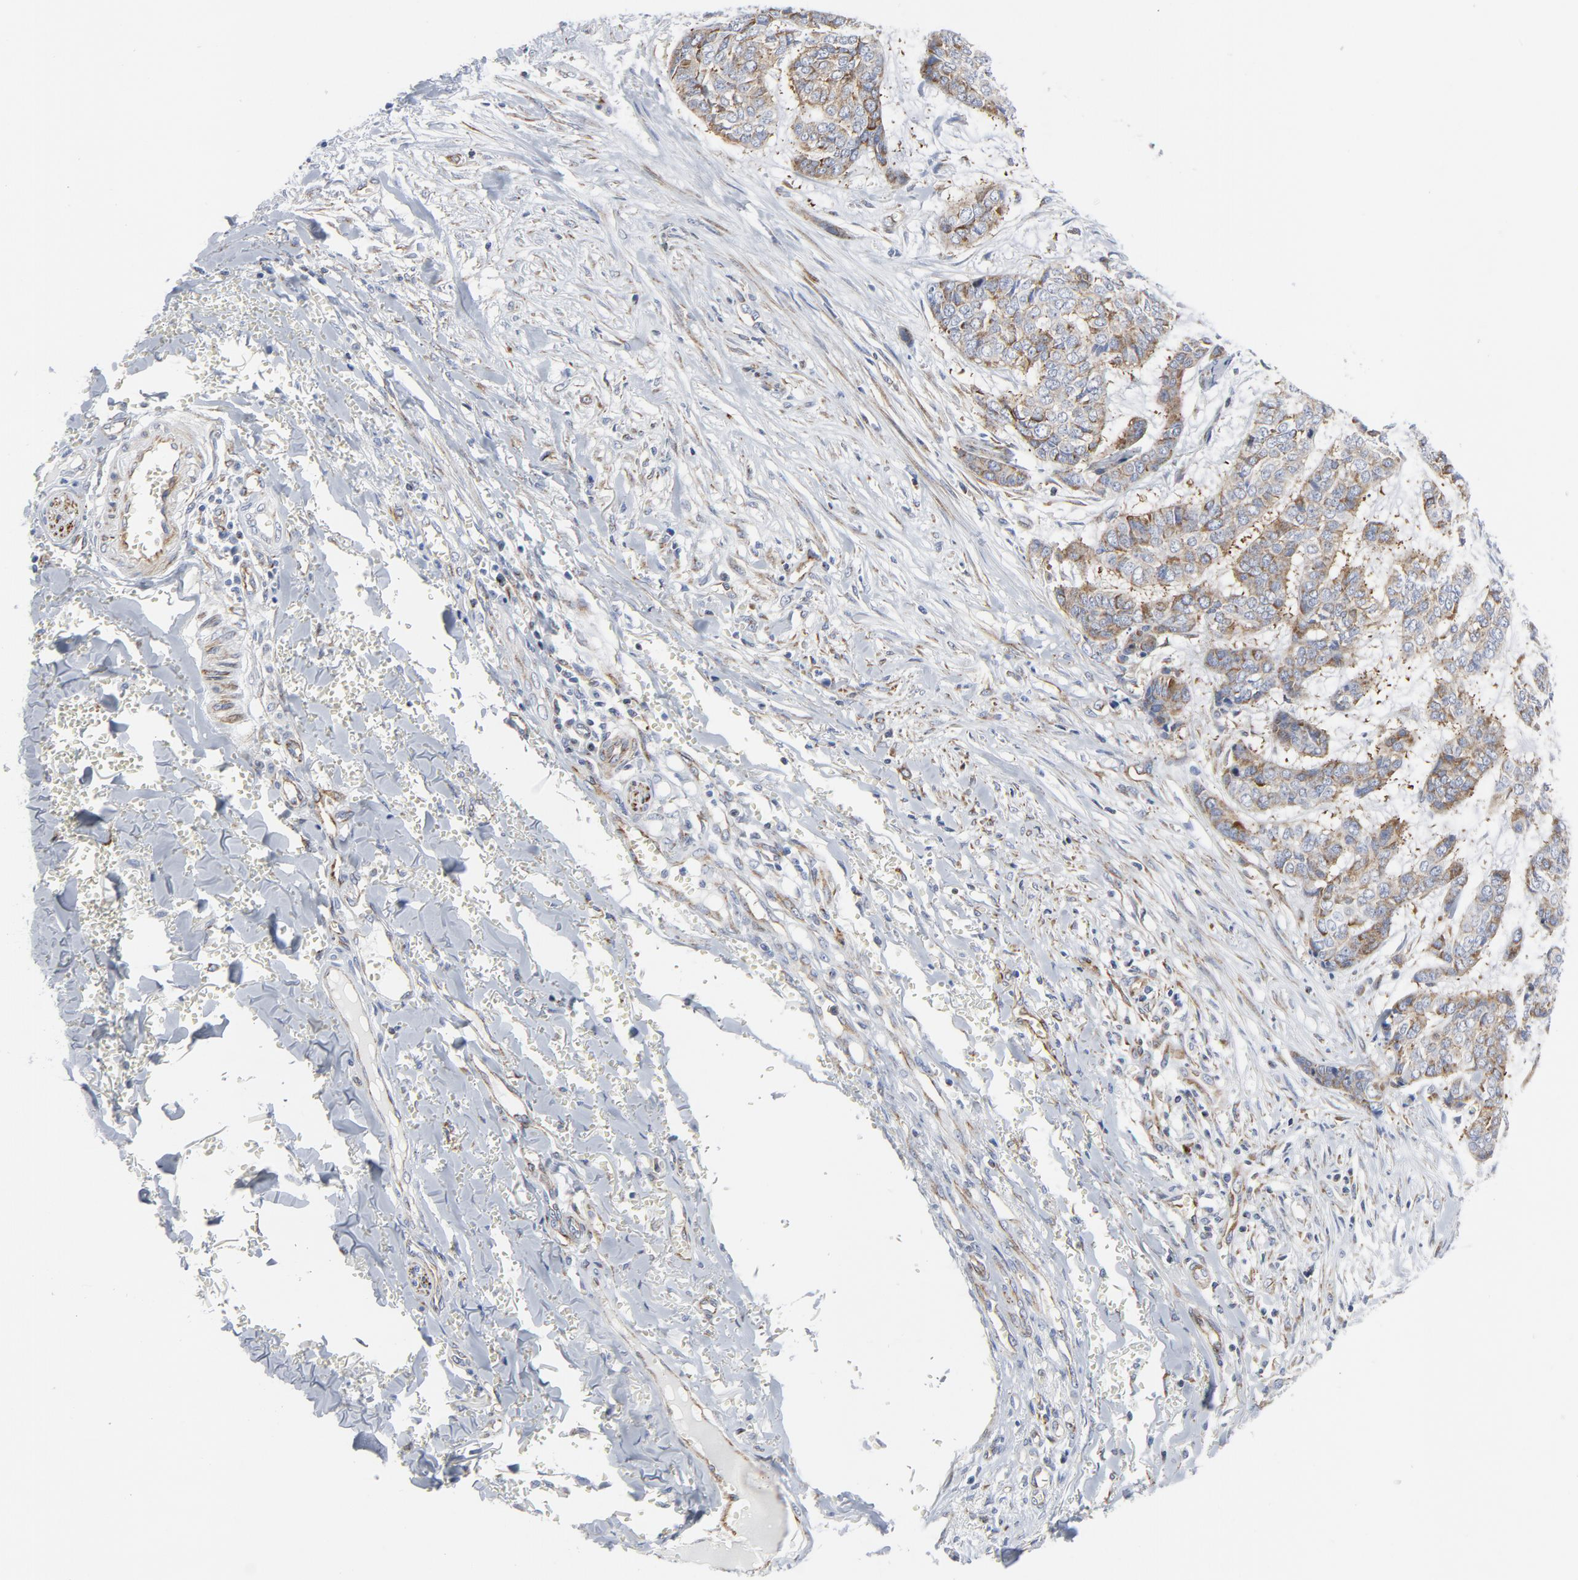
{"staining": {"intensity": "moderate", "quantity": "<25%", "location": "cytoplasmic/membranous"}, "tissue": "skin cancer", "cell_type": "Tumor cells", "image_type": "cancer", "snomed": [{"axis": "morphology", "description": "Basal cell carcinoma"}, {"axis": "topography", "description": "Skin"}], "caption": "This photomicrograph reveals skin cancer (basal cell carcinoma) stained with immunohistochemistry (IHC) to label a protein in brown. The cytoplasmic/membranous of tumor cells show moderate positivity for the protein. Nuclei are counter-stained blue.", "gene": "TUBB1", "patient": {"sex": "female", "age": 64}}